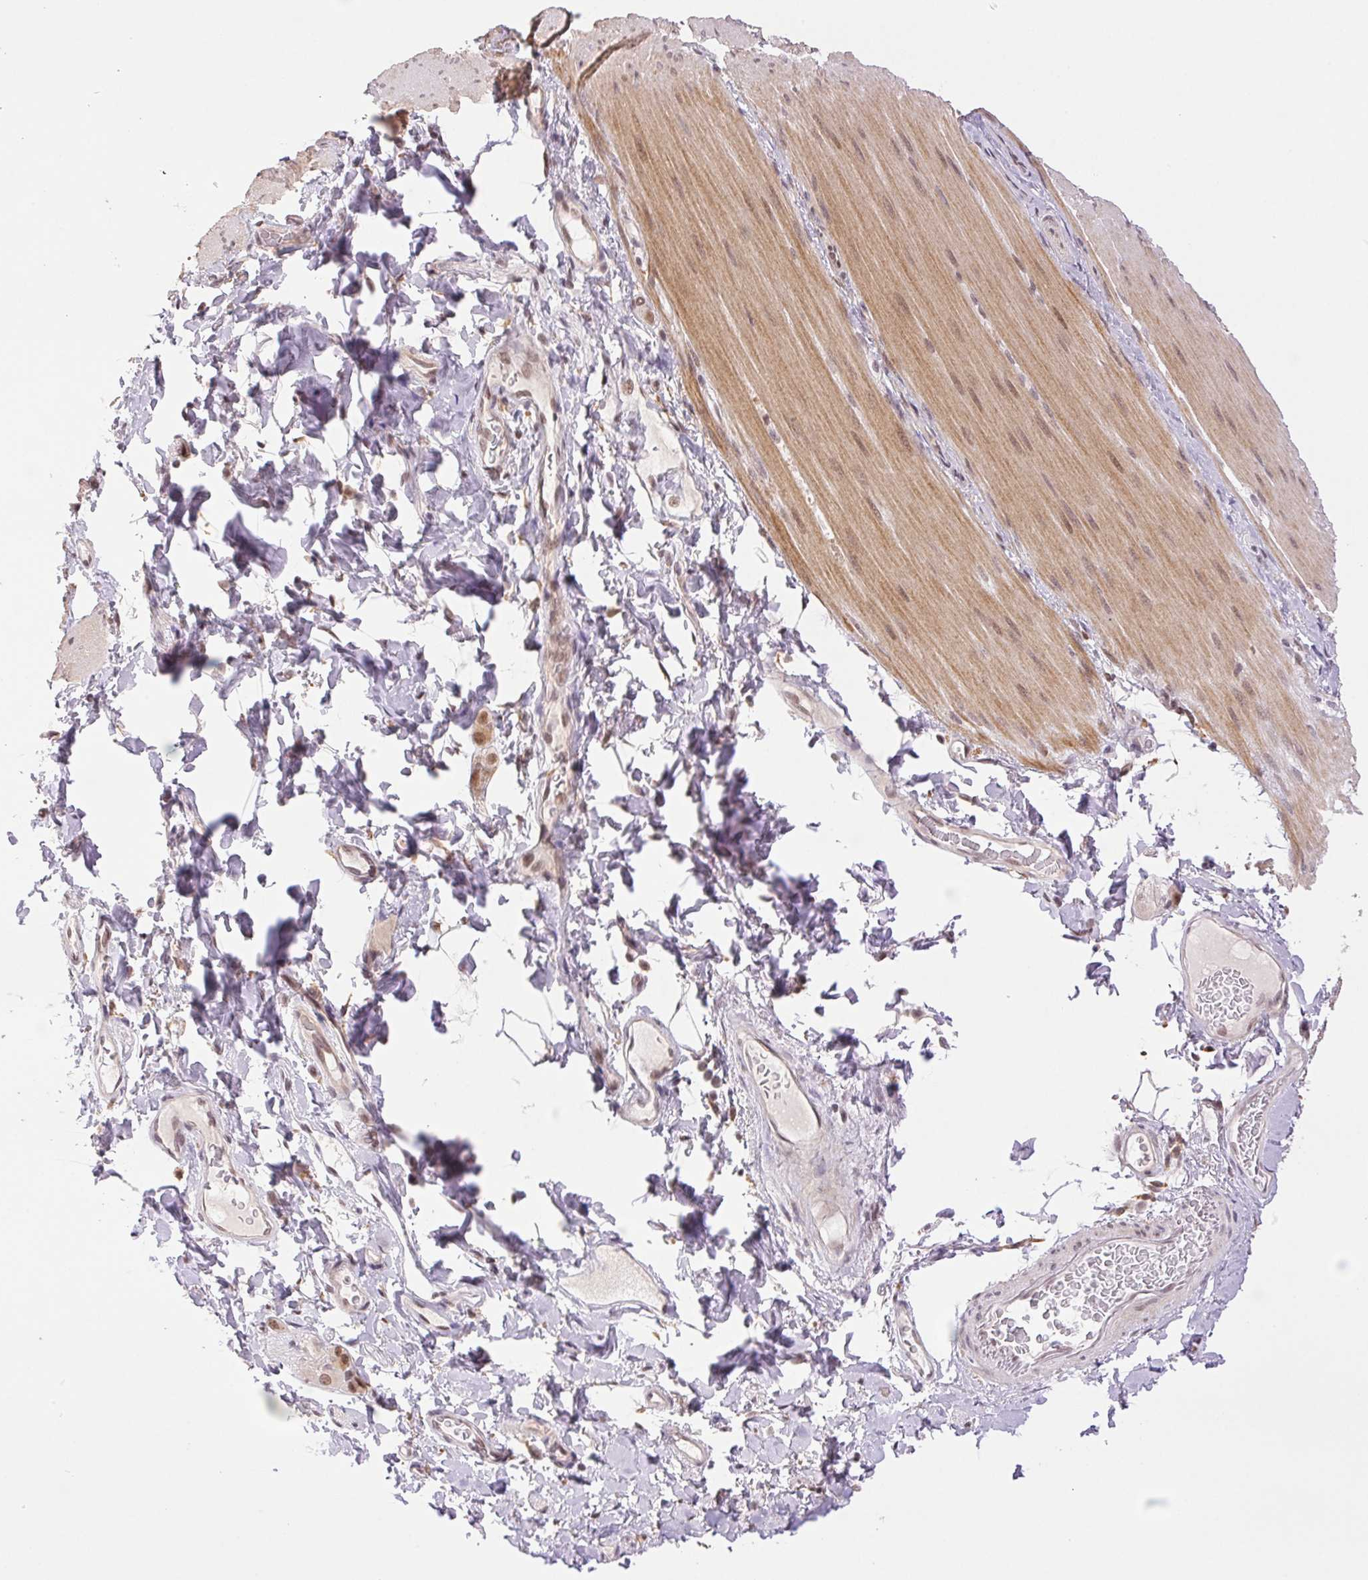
{"staining": {"intensity": "moderate", "quantity": "25%-75%", "location": "cytoplasmic/membranous"}, "tissue": "smooth muscle", "cell_type": "Smooth muscle cells", "image_type": "normal", "snomed": [{"axis": "morphology", "description": "Normal tissue, NOS"}, {"axis": "topography", "description": "Smooth muscle"}, {"axis": "topography", "description": "Colon"}], "caption": "DAB immunohistochemical staining of benign human smooth muscle exhibits moderate cytoplasmic/membranous protein staining in about 25%-75% of smooth muscle cells. The protein is stained brown, and the nuclei are stained in blue (DAB (3,3'-diaminobenzidine) IHC with brightfield microscopy, high magnification).", "gene": "PRPF18", "patient": {"sex": "male", "age": 73}}